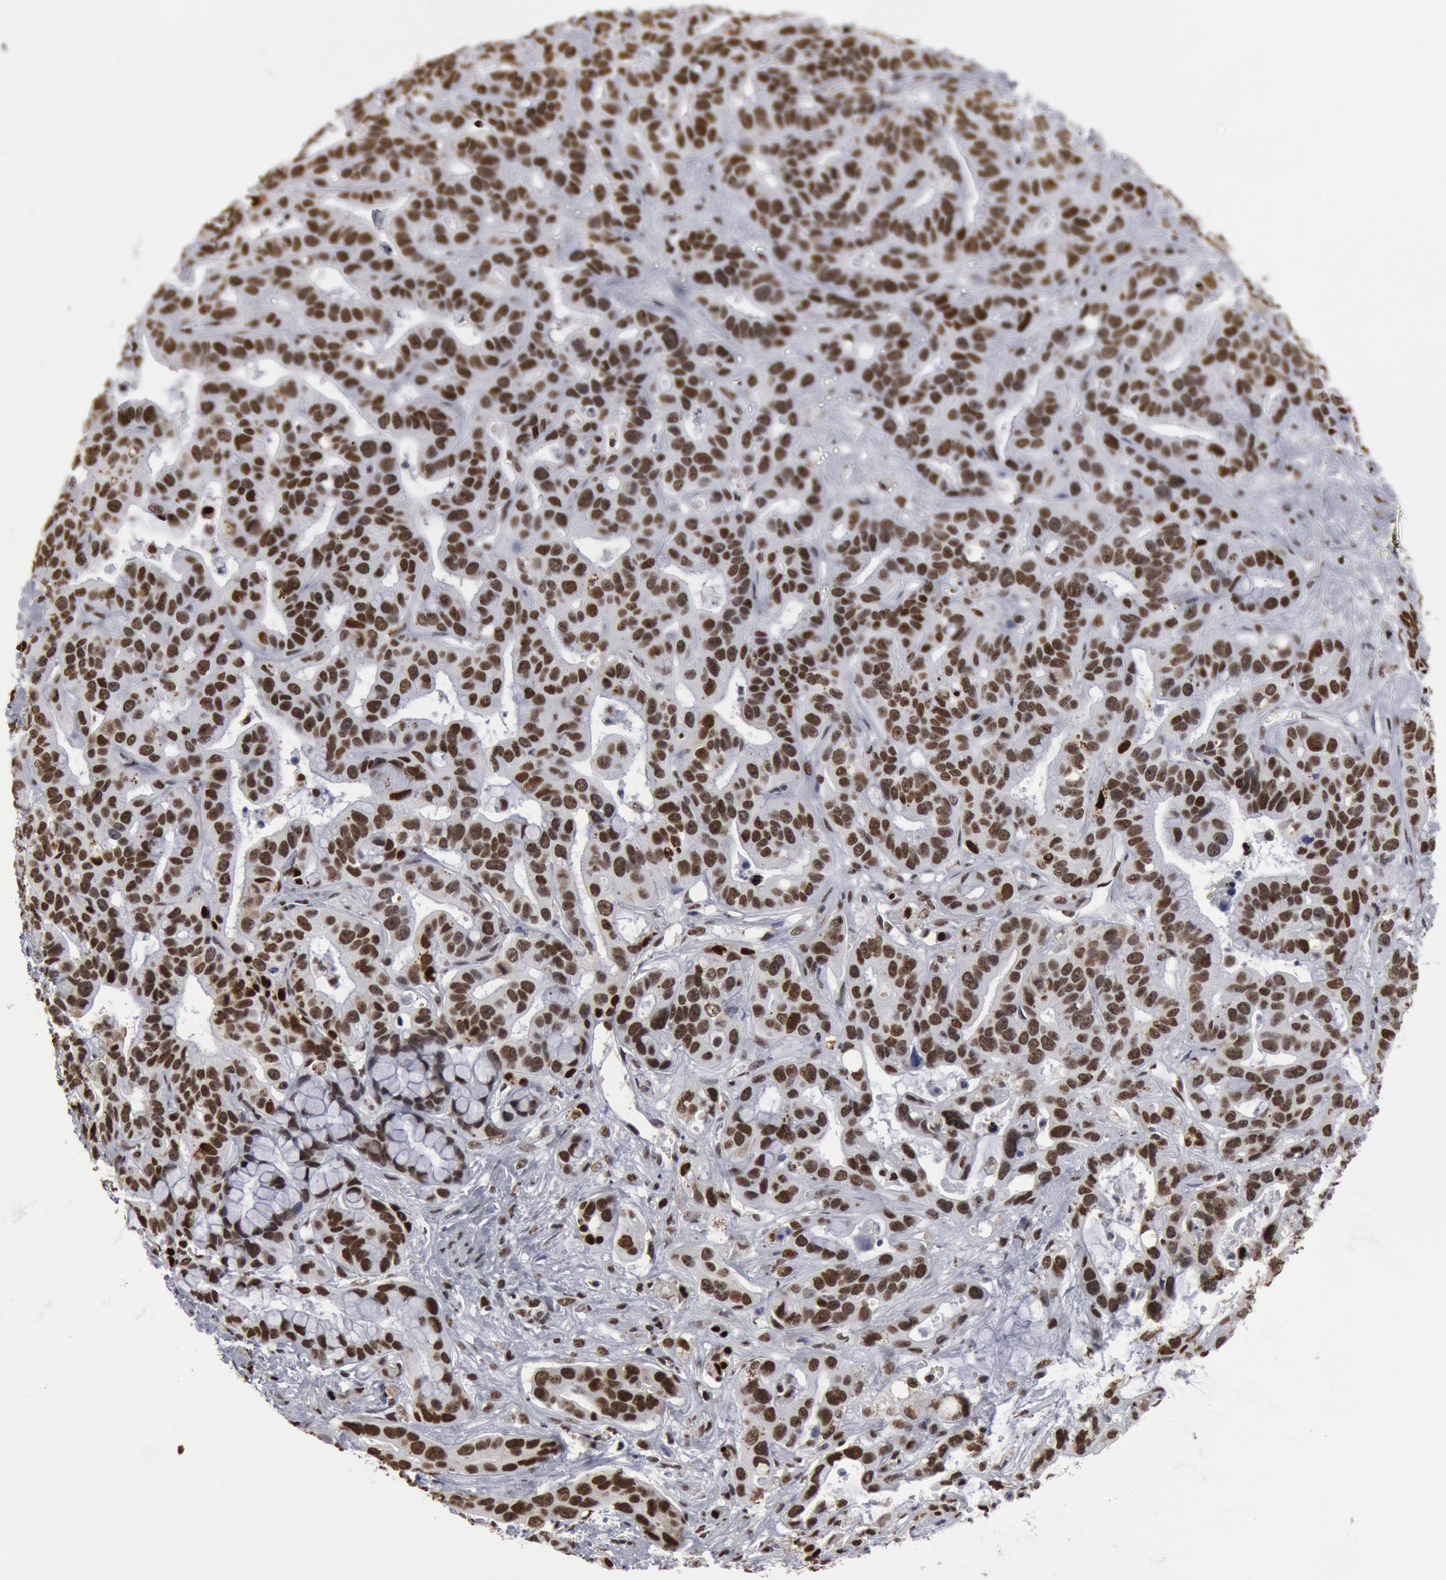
{"staining": {"intensity": "strong", "quantity": ">75%", "location": "nuclear"}, "tissue": "liver cancer", "cell_type": "Tumor cells", "image_type": "cancer", "snomed": [{"axis": "morphology", "description": "Cholangiocarcinoma"}, {"axis": "topography", "description": "Liver"}], "caption": "Human liver cancer (cholangiocarcinoma) stained with a brown dye shows strong nuclear positive staining in about >75% of tumor cells.", "gene": "SUB1", "patient": {"sex": "female", "age": 65}}